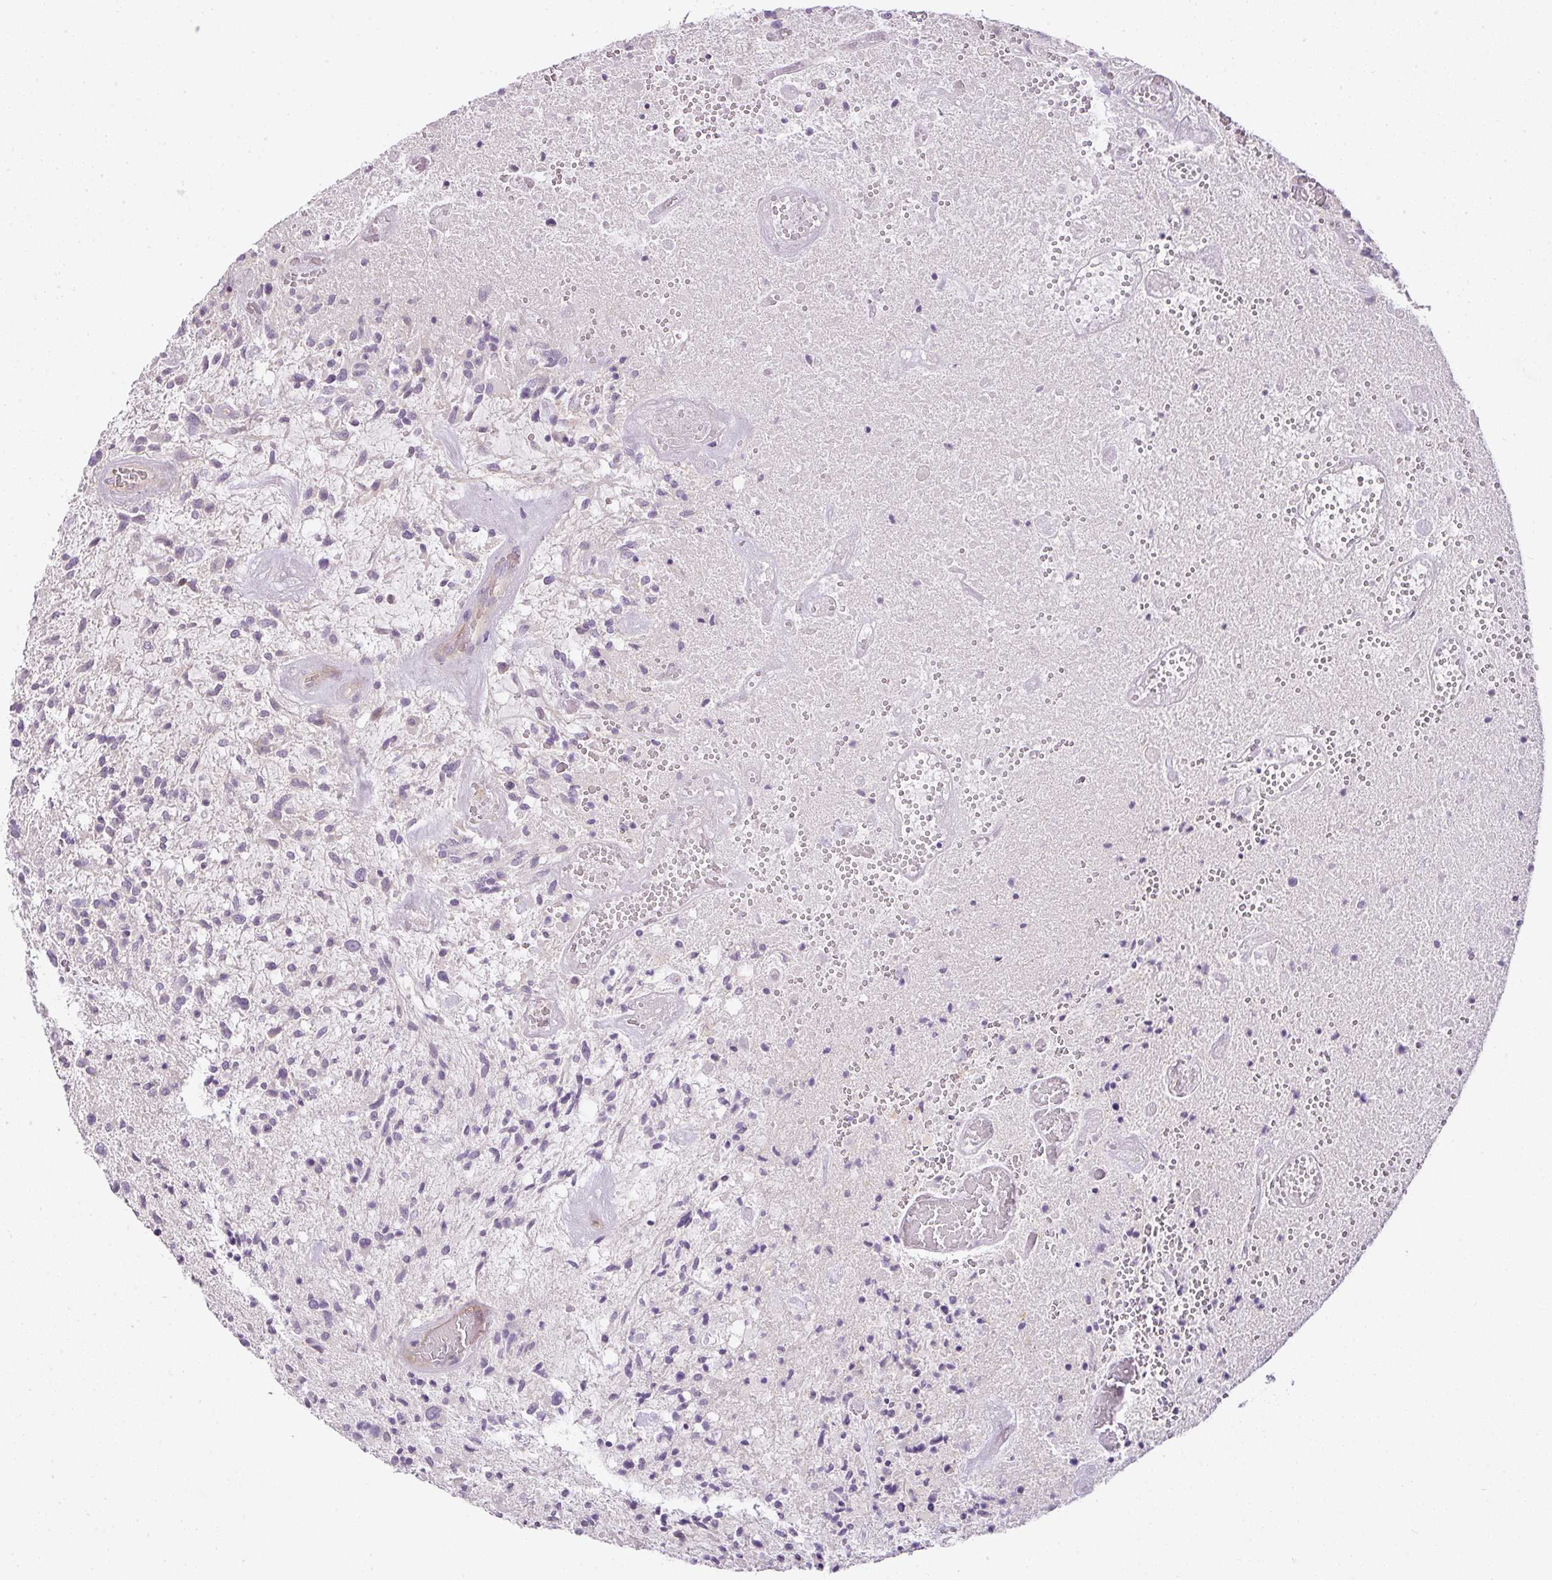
{"staining": {"intensity": "negative", "quantity": "none", "location": "none"}, "tissue": "glioma", "cell_type": "Tumor cells", "image_type": "cancer", "snomed": [{"axis": "morphology", "description": "Glioma, malignant, High grade"}, {"axis": "topography", "description": "Brain"}], "caption": "Malignant high-grade glioma stained for a protein using immunohistochemistry displays no positivity tumor cells.", "gene": "RAX2", "patient": {"sex": "male", "age": 47}}